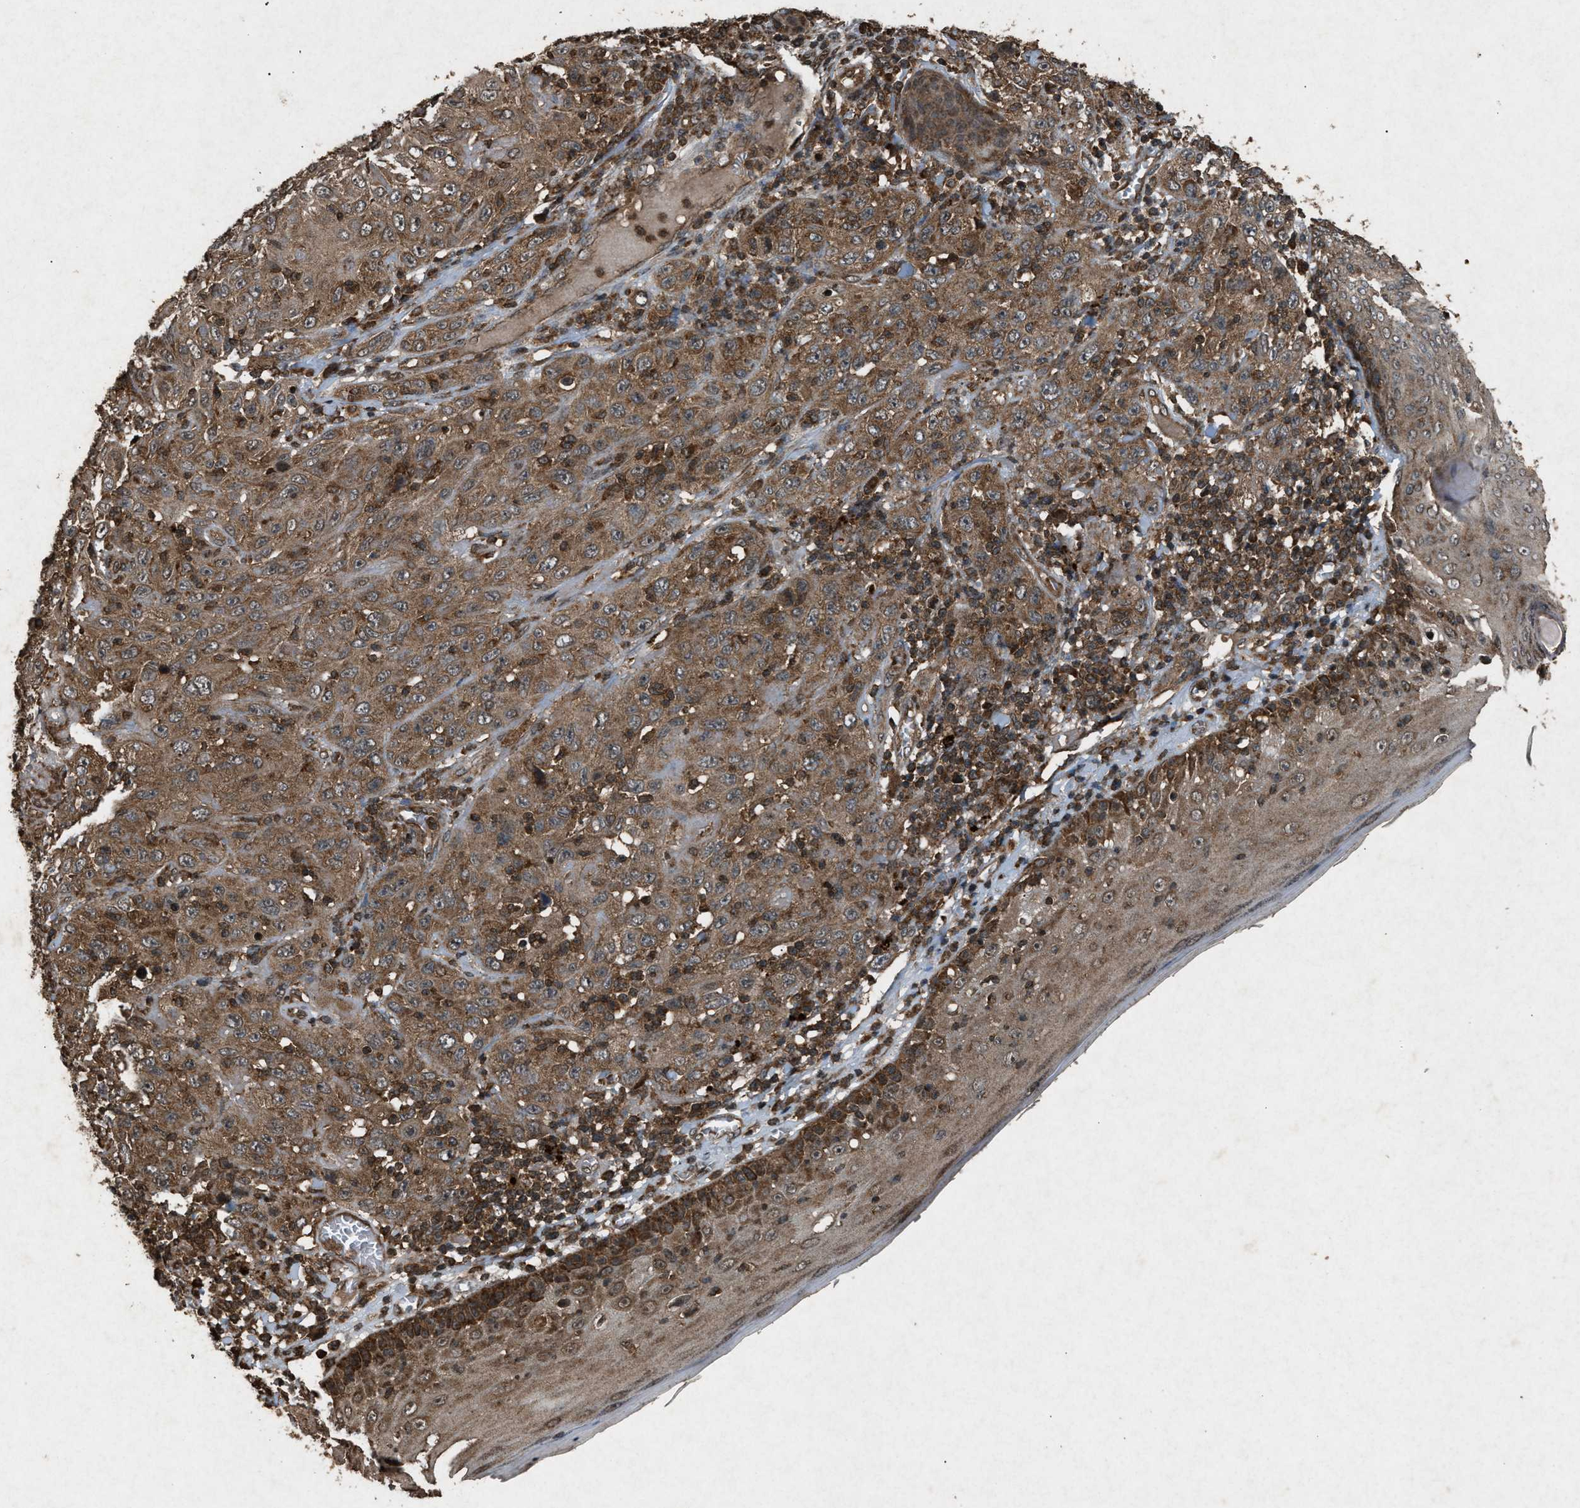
{"staining": {"intensity": "moderate", "quantity": ">75%", "location": "cytoplasmic/membranous"}, "tissue": "skin cancer", "cell_type": "Tumor cells", "image_type": "cancer", "snomed": [{"axis": "morphology", "description": "Squamous cell carcinoma, NOS"}, {"axis": "topography", "description": "Skin"}], "caption": "Moderate cytoplasmic/membranous expression for a protein is seen in approximately >75% of tumor cells of squamous cell carcinoma (skin) using immunohistochemistry (IHC).", "gene": "OAS1", "patient": {"sex": "female", "age": 88}}